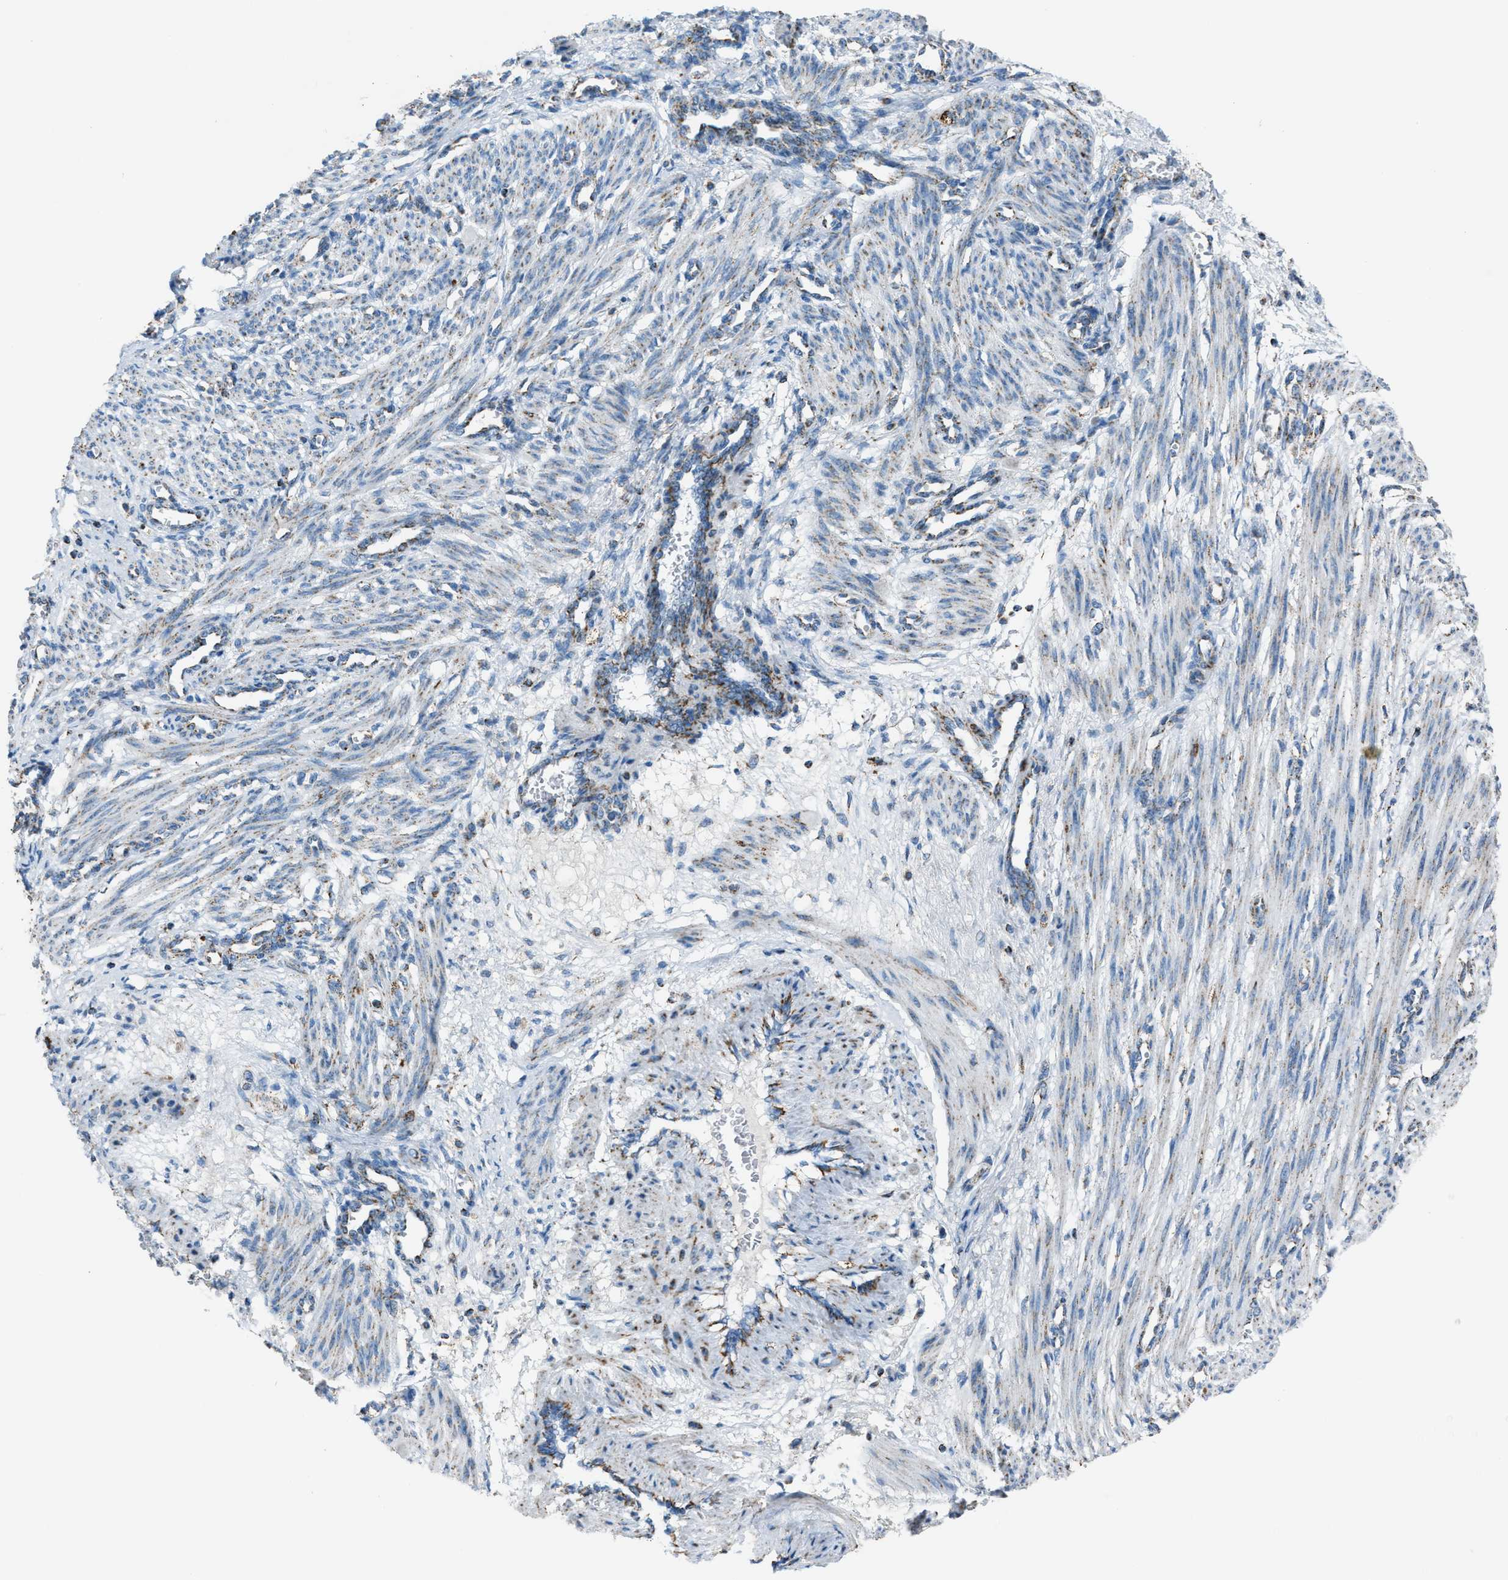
{"staining": {"intensity": "weak", "quantity": "25%-75%", "location": "cytoplasmic/membranous"}, "tissue": "smooth muscle", "cell_type": "Smooth muscle cells", "image_type": "normal", "snomed": [{"axis": "morphology", "description": "Normal tissue, NOS"}, {"axis": "topography", "description": "Endometrium"}], "caption": "Brown immunohistochemical staining in benign smooth muscle reveals weak cytoplasmic/membranous staining in approximately 25%-75% of smooth muscle cells.", "gene": "MDH2", "patient": {"sex": "female", "age": 33}}